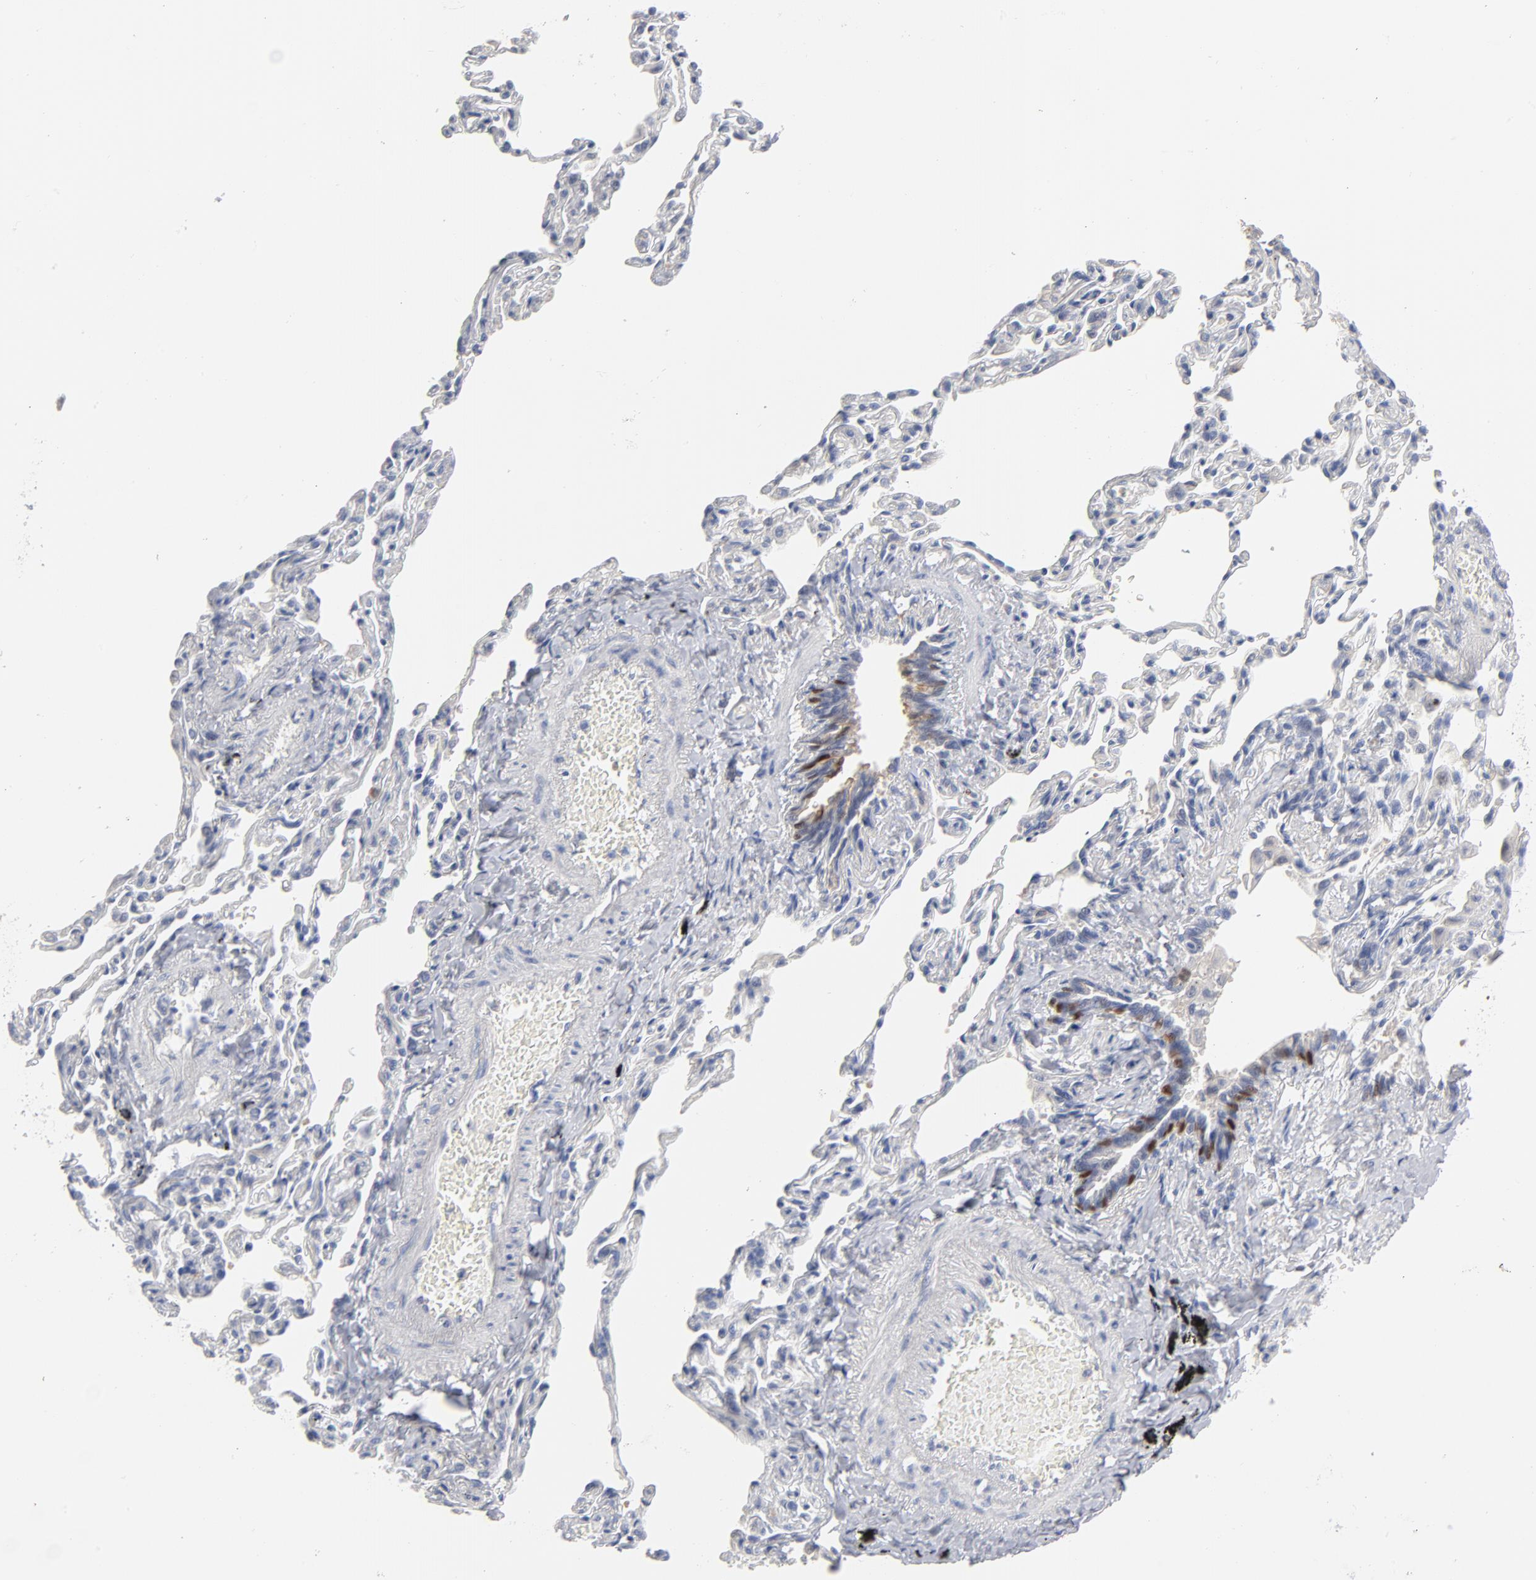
{"staining": {"intensity": "moderate", "quantity": "25%-75%", "location": "cytoplasmic/membranous,nuclear"}, "tissue": "bronchus", "cell_type": "Respiratory epithelial cells", "image_type": "normal", "snomed": [{"axis": "morphology", "description": "Normal tissue, NOS"}, {"axis": "topography", "description": "Cartilage tissue"}, {"axis": "topography", "description": "Bronchus"}, {"axis": "topography", "description": "Lung"}], "caption": "Immunohistochemical staining of unremarkable human bronchus displays moderate cytoplasmic/membranous,nuclear protein positivity in approximately 25%-75% of respiratory epithelial cells.", "gene": "DNAL4", "patient": {"sex": "male", "age": 64}}